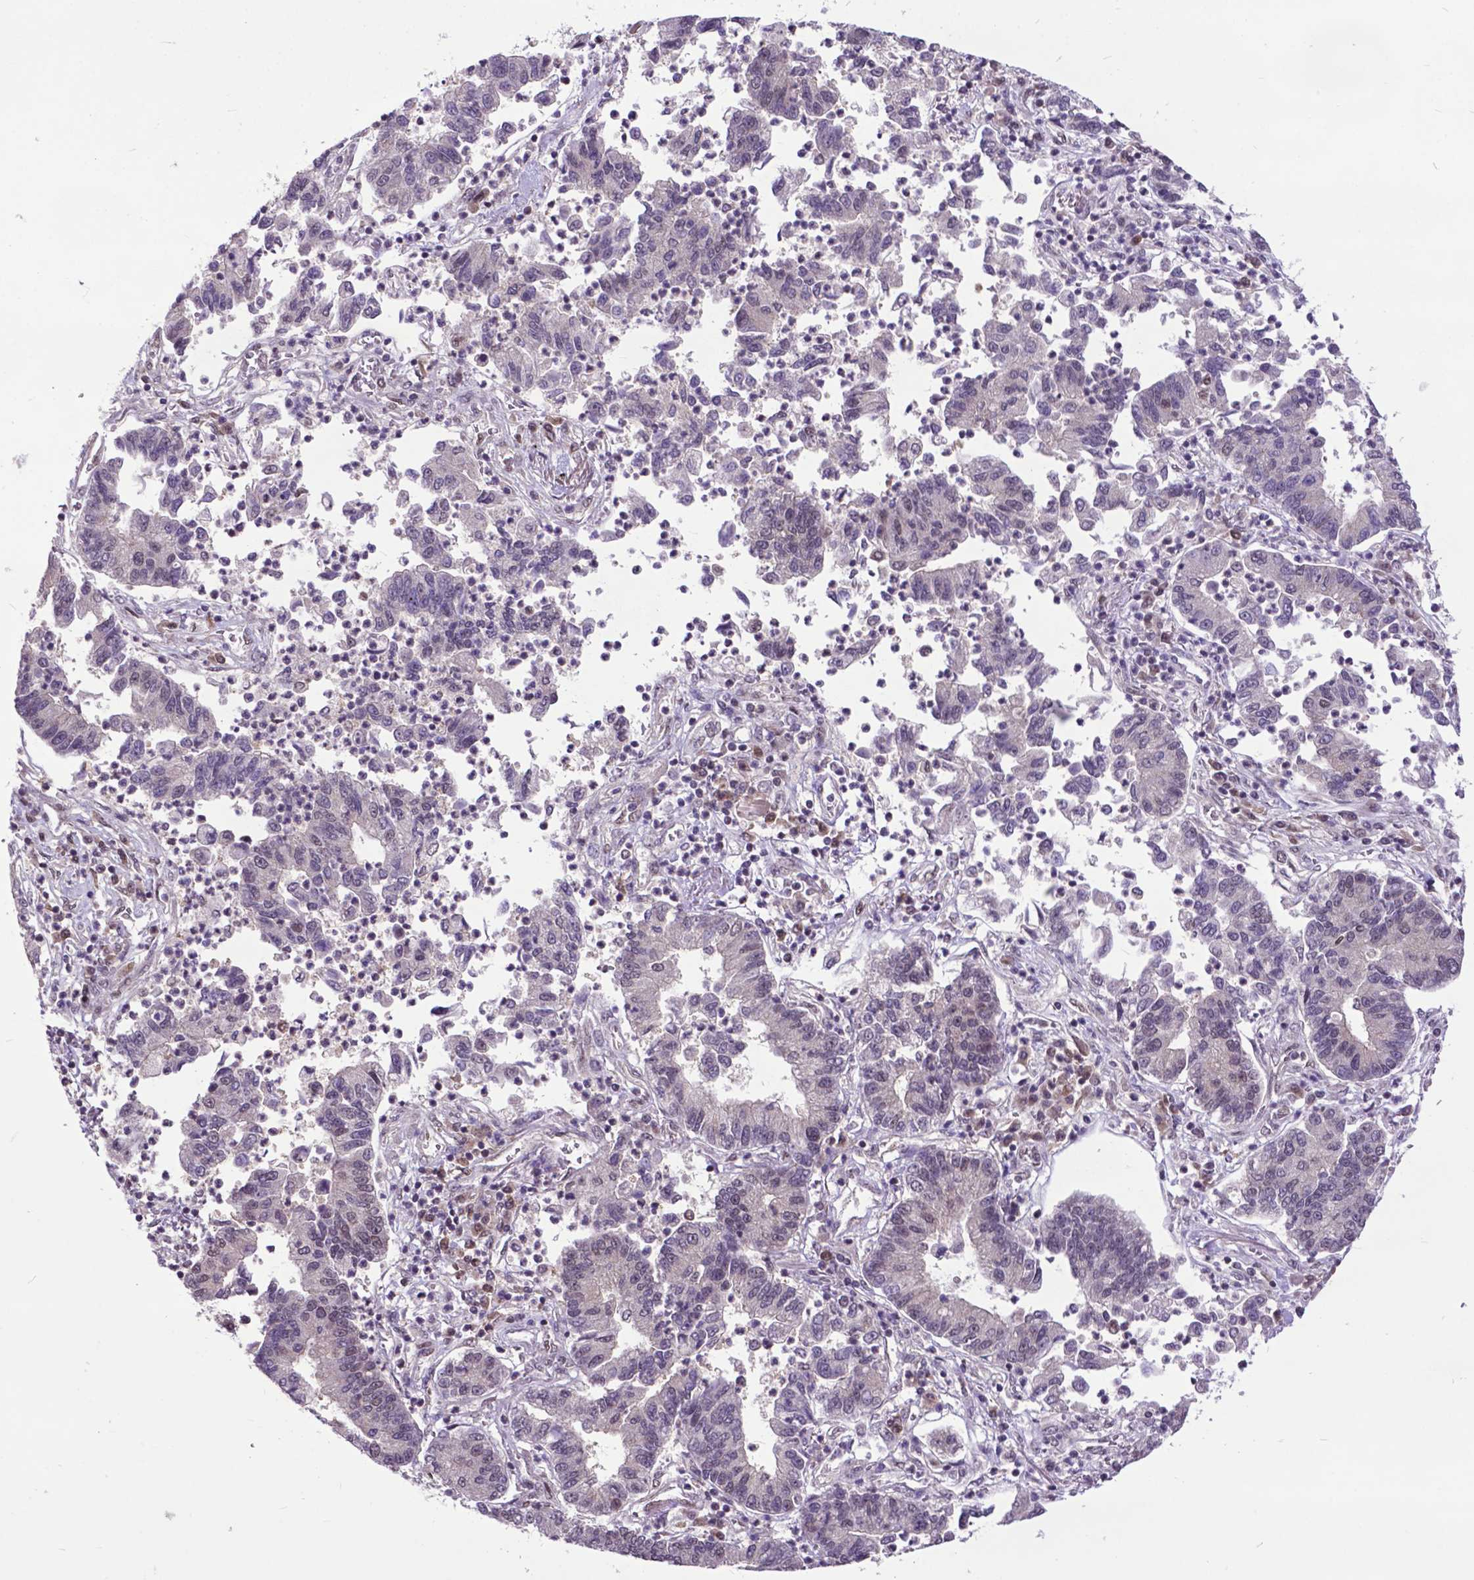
{"staining": {"intensity": "negative", "quantity": "none", "location": "none"}, "tissue": "lung cancer", "cell_type": "Tumor cells", "image_type": "cancer", "snomed": [{"axis": "morphology", "description": "Adenocarcinoma, NOS"}, {"axis": "topography", "description": "Lung"}], "caption": "Adenocarcinoma (lung) was stained to show a protein in brown. There is no significant positivity in tumor cells.", "gene": "FAF1", "patient": {"sex": "female", "age": 57}}